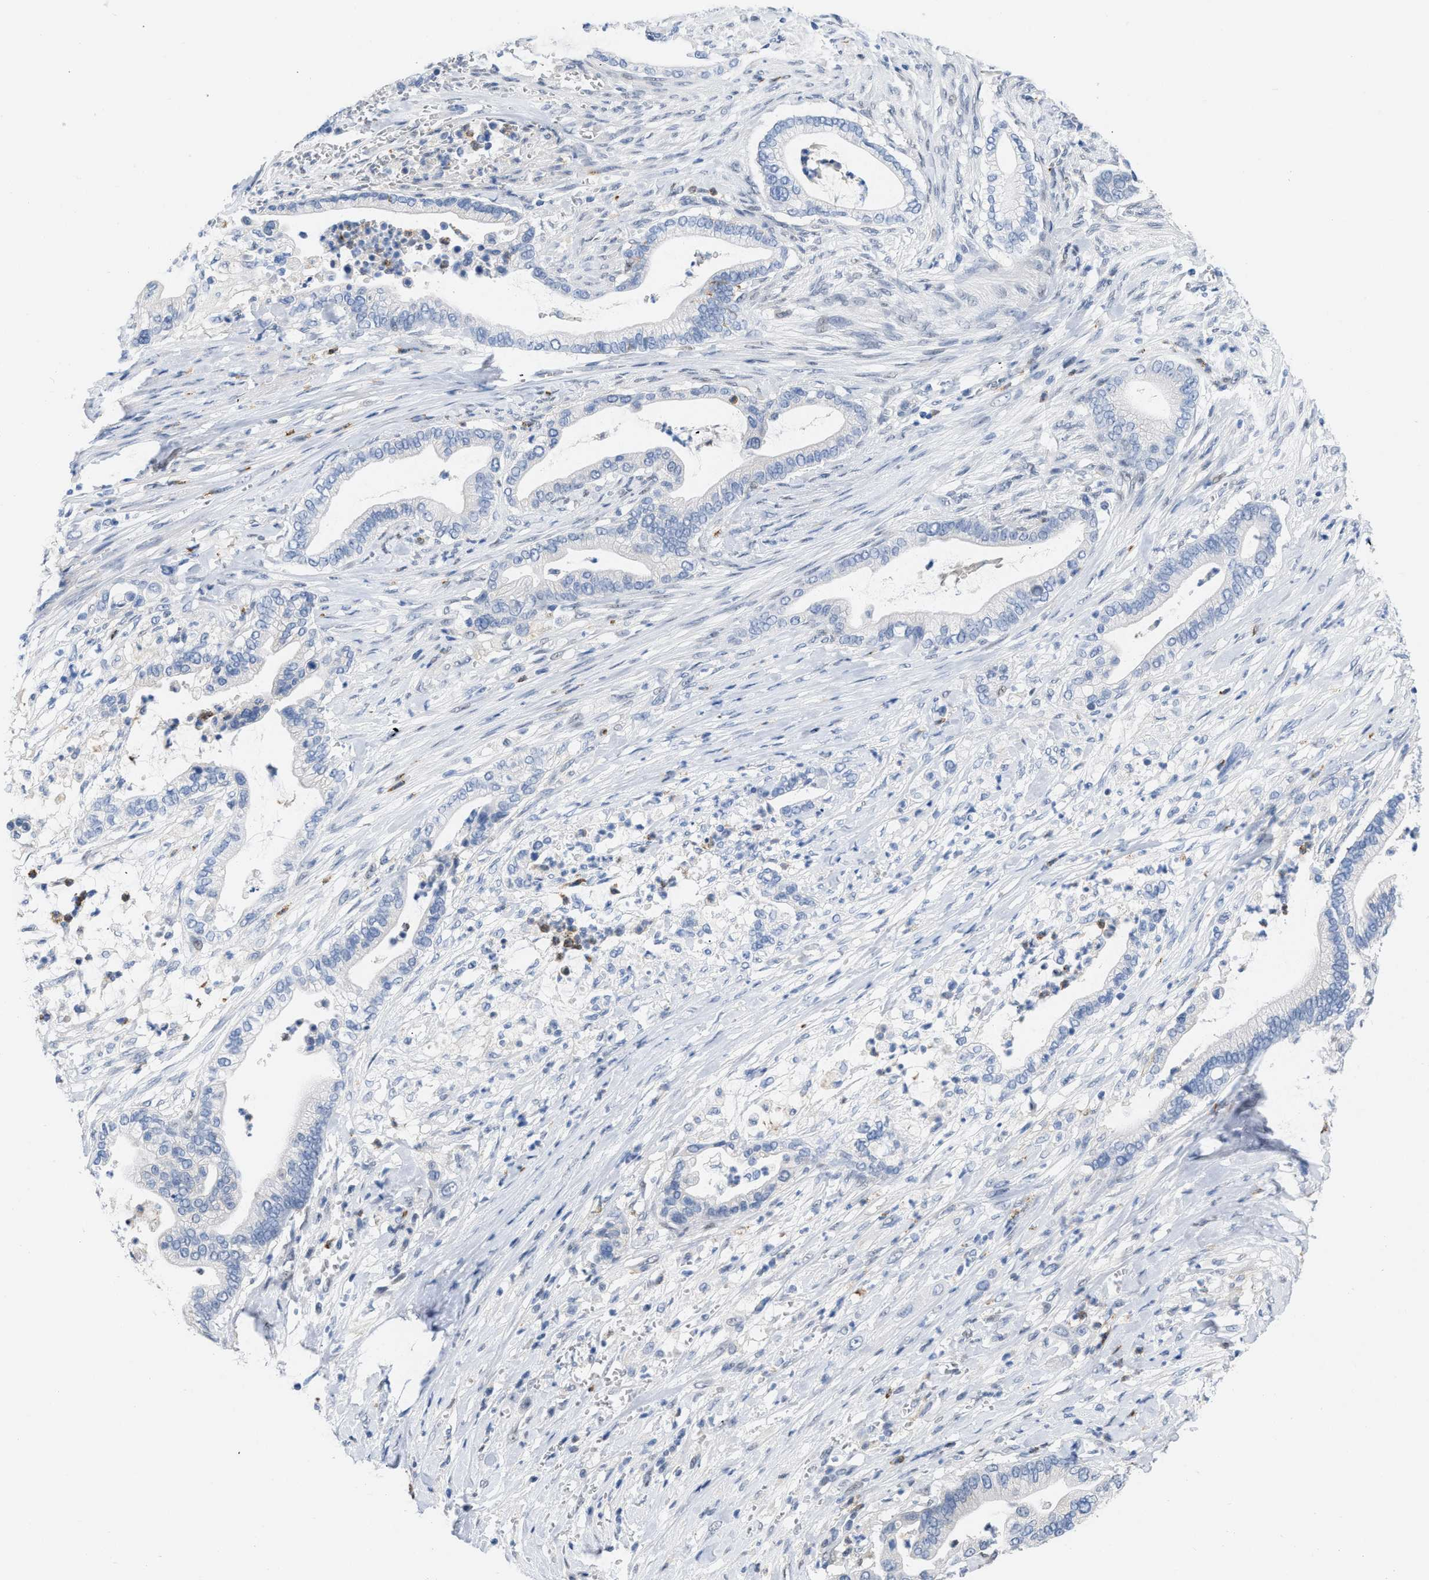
{"staining": {"intensity": "negative", "quantity": "none", "location": "none"}, "tissue": "pancreatic cancer", "cell_type": "Tumor cells", "image_type": "cancer", "snomed": [{"axis": "morphology", "description": "Adenocarcinoma, NOS"}, {"axis": "topography", "description": "Pancreas"}], "caption": "Protein analysis of pancreatic cancer demonstrates no significant expression in tumor cells.", "gene": "BOLL", "patient": {"sex": "male", "age": 69}}